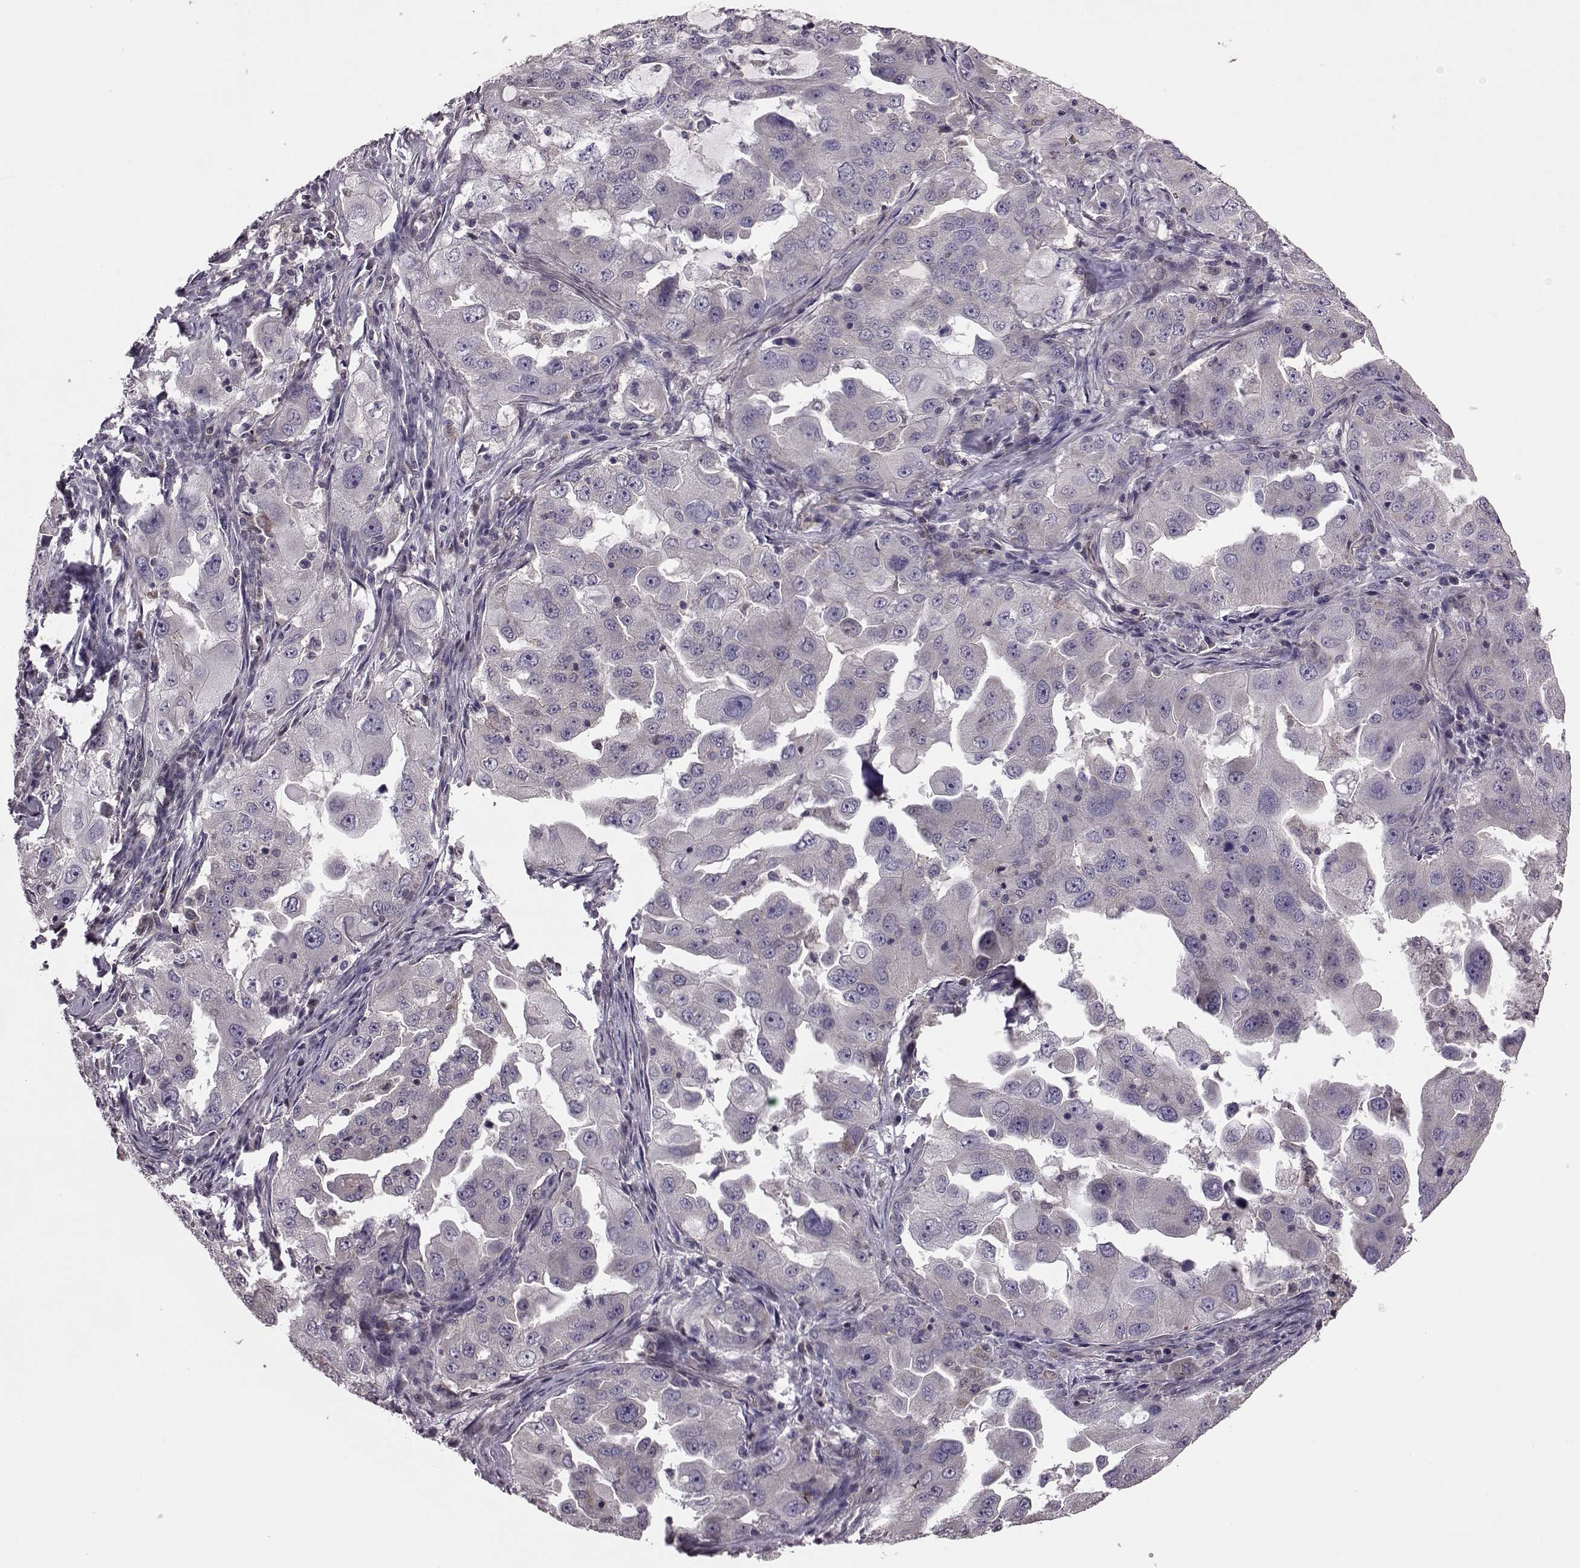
{"staining": {"intensity": "negative", "quantity": "none", "location": "none"}, "tissue": "lung cancer", "cell_type": "Tumor cells", "image_type": "cancer", "snomed": [{"axis": "morphology", "description": "Adenocarcinoma, NOS"}, {"axis": "topography", "description": "Lung"}], "caption": "Protein analysis of adenocarcinoma (lung) reveals no significant expression in tumor cells. (DAB (3,3'-diaminobenzidine) IHC, high magnification).", "gene": "CDC42SE1", "patient": {"sex": "female", "age": 61}}